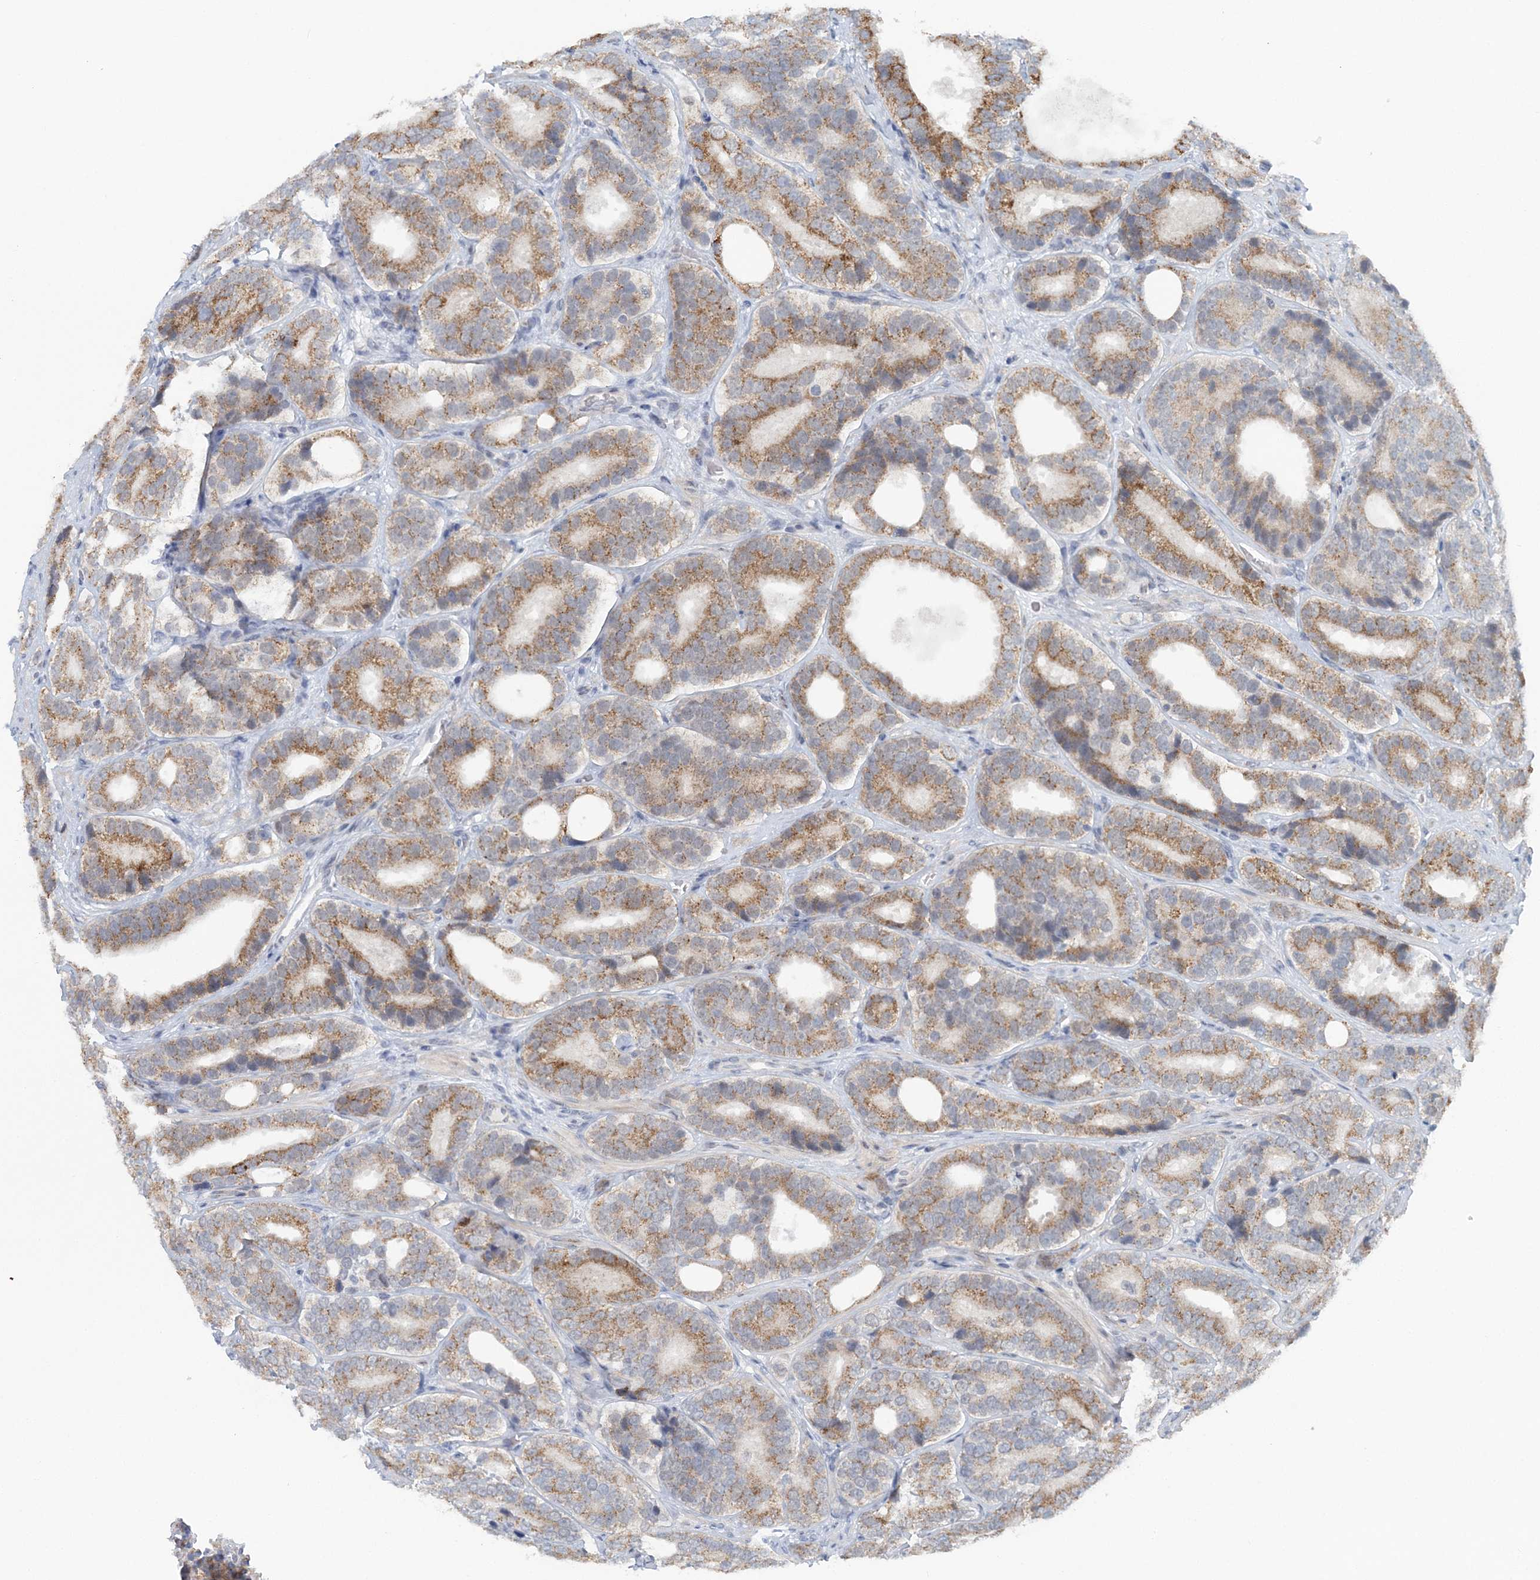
{"staining": {"intensity": "moderate", "quantity": ">75%", "location": "cytoplasmic/membranous"}, "tissue": "prostate cancer", "cell_type": "Tumor cells", "image_type": "cancer", "snomed": [{"axis": "morphology", "description": "Adenocarcinoma, High grade"}, {"axis": "topography", "description": "Prostate"}], "caption": "Tumor cells show medium levels of moderate cytoplasmic/membranous positivity in approximately >75% of cells in human prostate cancer.", "gene": "RNF150", "patient": {"sex": "male", "age": 56}}